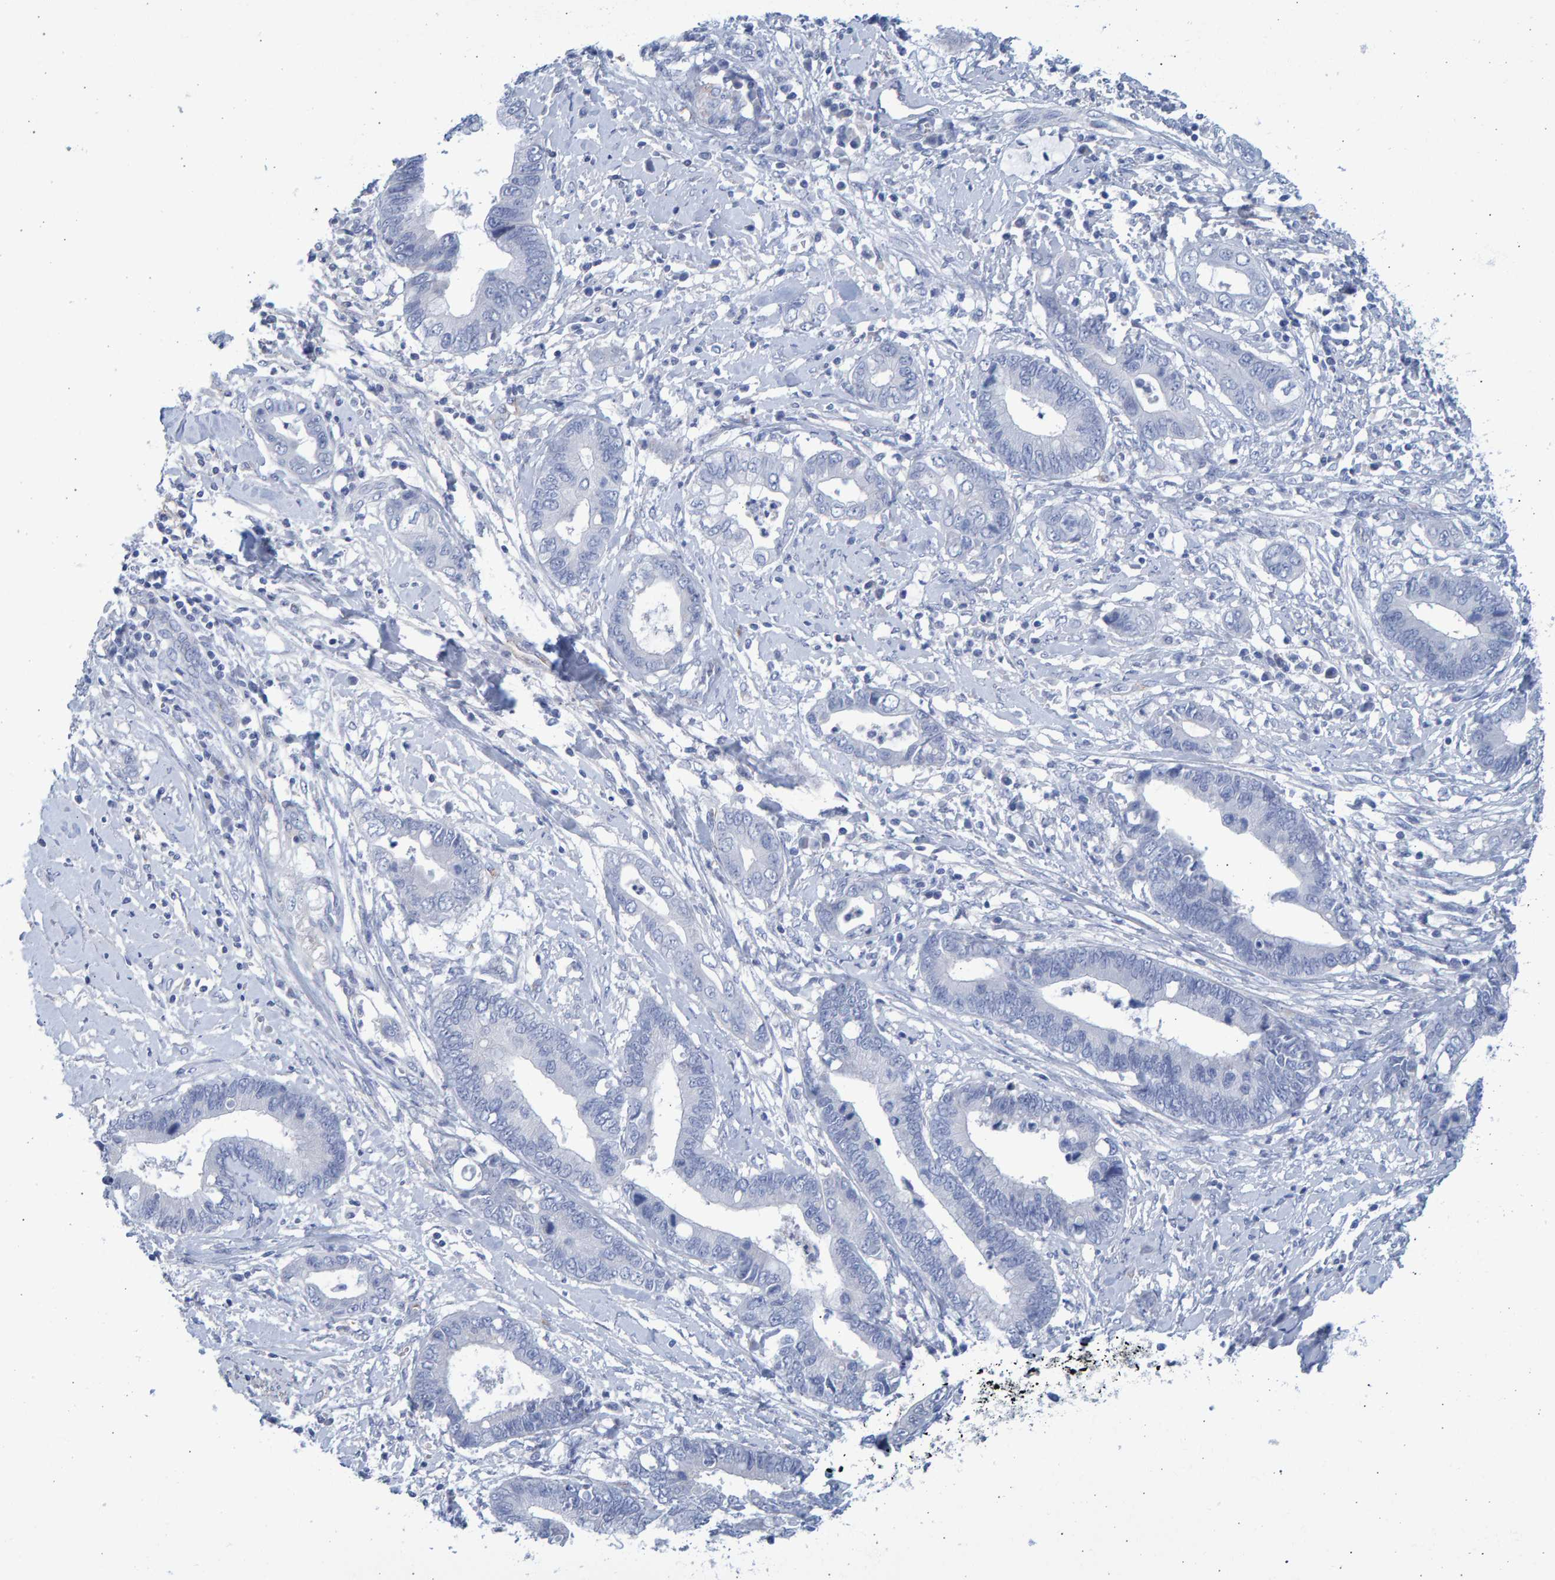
{"staining": {"intensity": "negative", "quantity": "none", "location": "none"}, "tissue": "cervical cancer", "cell_type": "Tumor cells", "image_type": "cancer", "snomed": [{"axis": "morphology", "description": "Adenocarcinoma, NOS"}, {"axis": "topography", "description": "Cervix"}], "caption": "An image of human adenocarcinoma (cervical) is negative for staining in tumor cells. Nuclei are stained in blue.", "gene": "SLC34A3", "patient": {"sex": "female", "age": 44}}